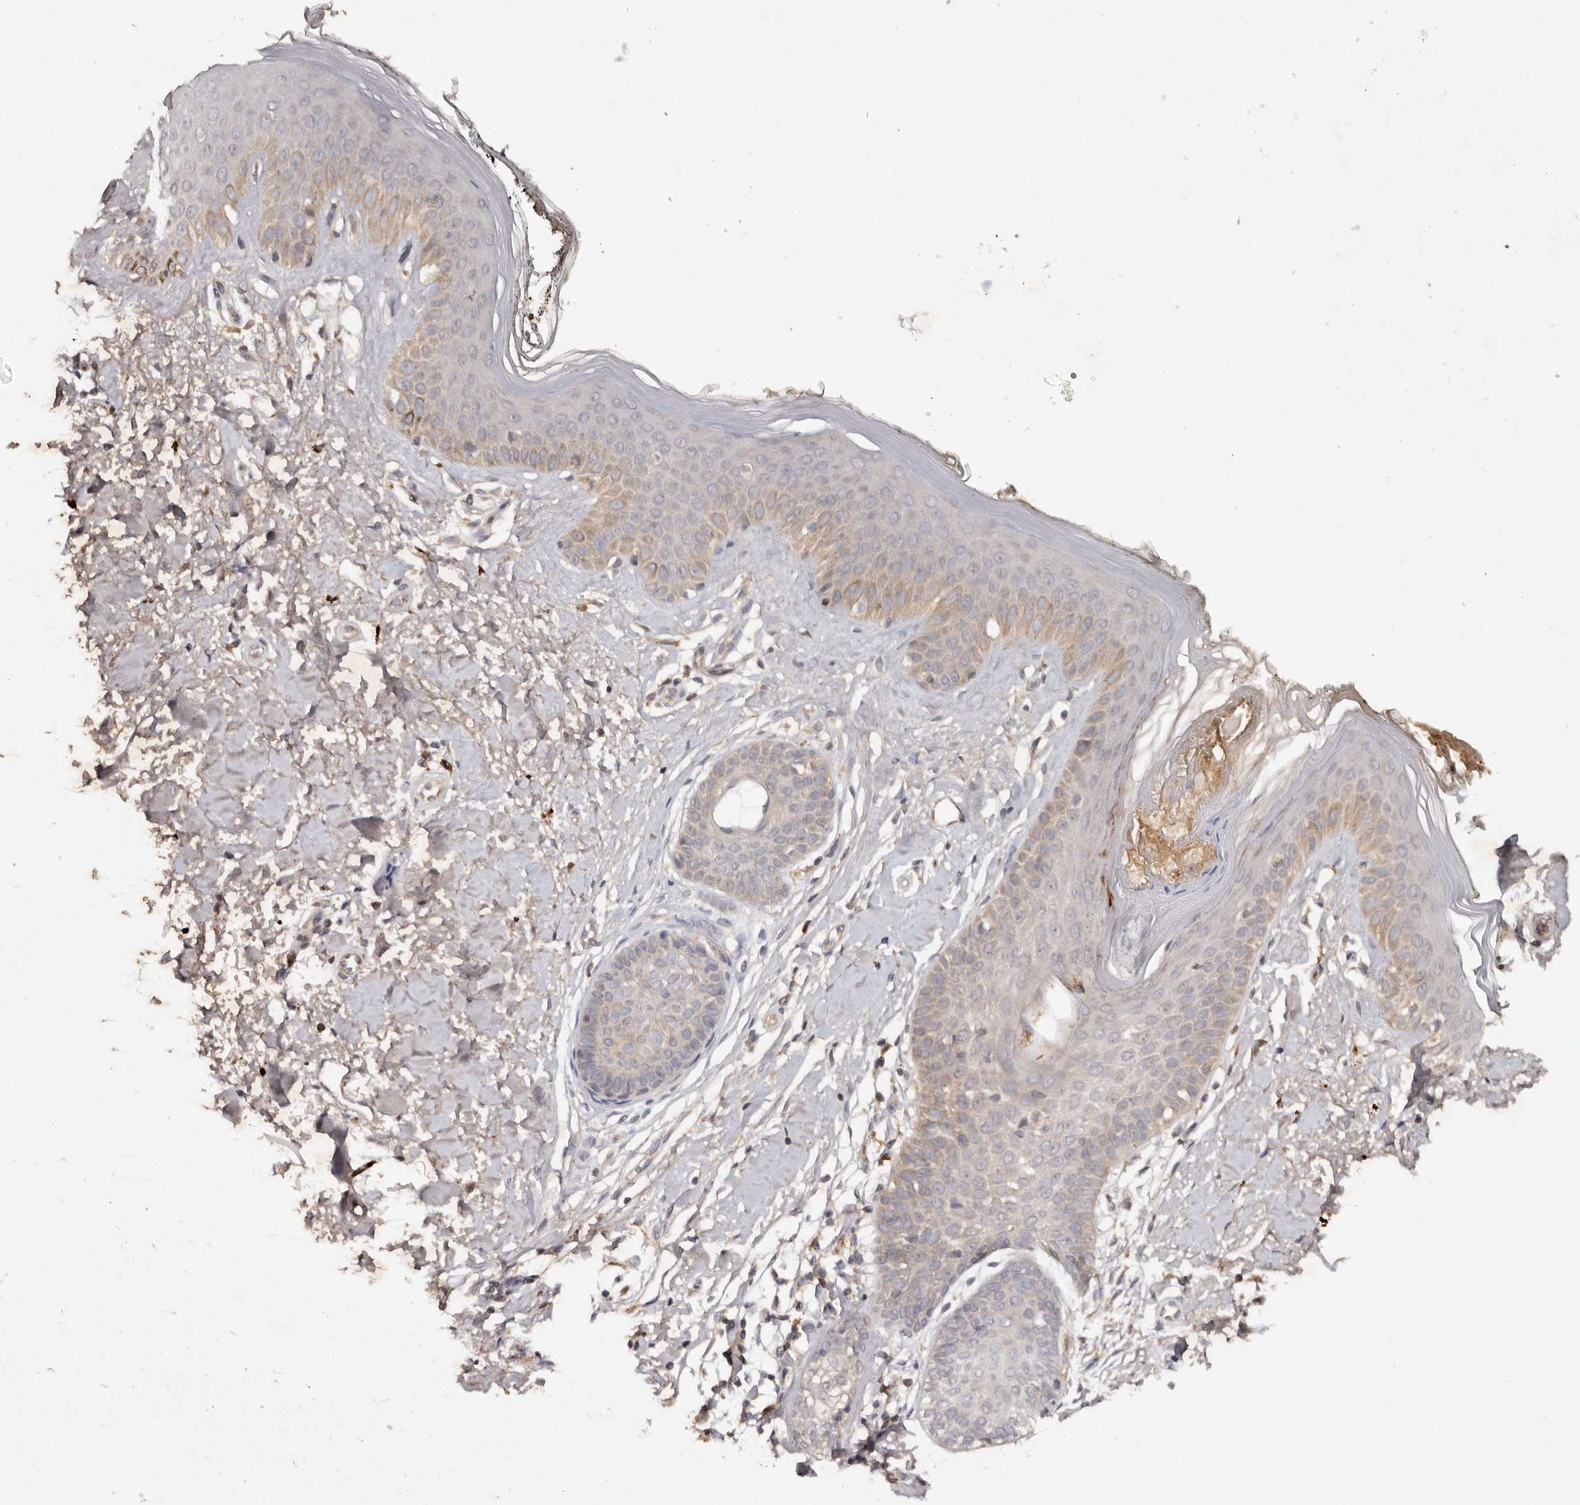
{"staining": {"intensity": "negative", "quantity": "none", "location": "none"}, "tissue": "skin", "cell_type": "Fibroblasts", "image_type": "normal", "snomed": [{"axis": "morphology", "description": "Normal tissue, NOS"}, {"axis": "topography", "description": "Skin"}], "caption": "High power microscopy photomicrograph of an IHC micrograph of normal skin, revealing no significant expression in fibroblasts.", "gene": "PKIB", "patient": {"sex": "female", "age": 64}}